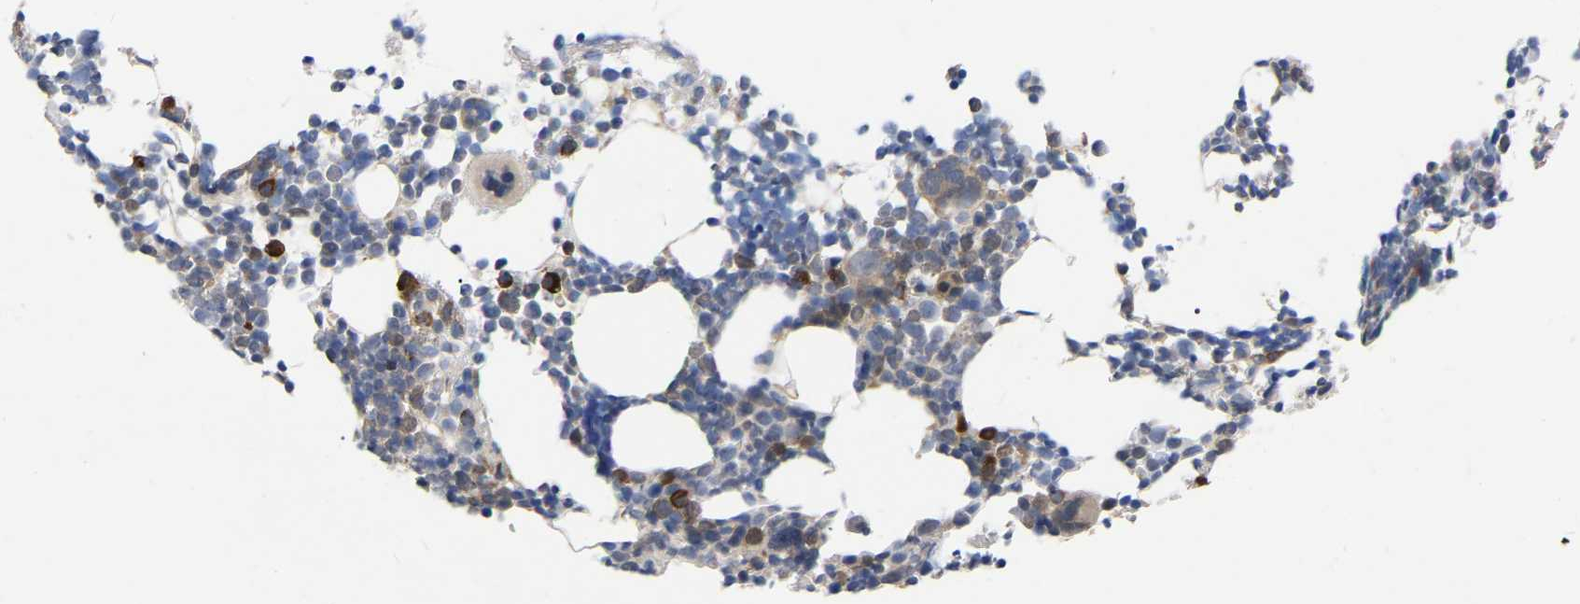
{"staining": {"intensity": "moderate", "quantity": "<25%", "location": "cytoplasmic/membranous"}, "tissue": "bone marrow", "cell_type": "Hematopoietic cells", "image_type": "normal", "snomed": [{"axis": "morphology", "description": "Normal tissue, NOS"}, {"axis": "morphology", "description": "Inflammation, NOS"}, {"axis": "topography", "description": "Bone marrow"}], "caption": "IHC image of unremarkable bone marrow: human bone marrow stained using immunohistochemistry (IHC) reveals low levels of moderate protein expression localized specifically in the cytoplasmic/membranous of hematopoietic cells, appearing as a cytoplasmic/membranous brown color.", "gene": "UBE4B", "patient": {"sex": "female", "age": 67}}